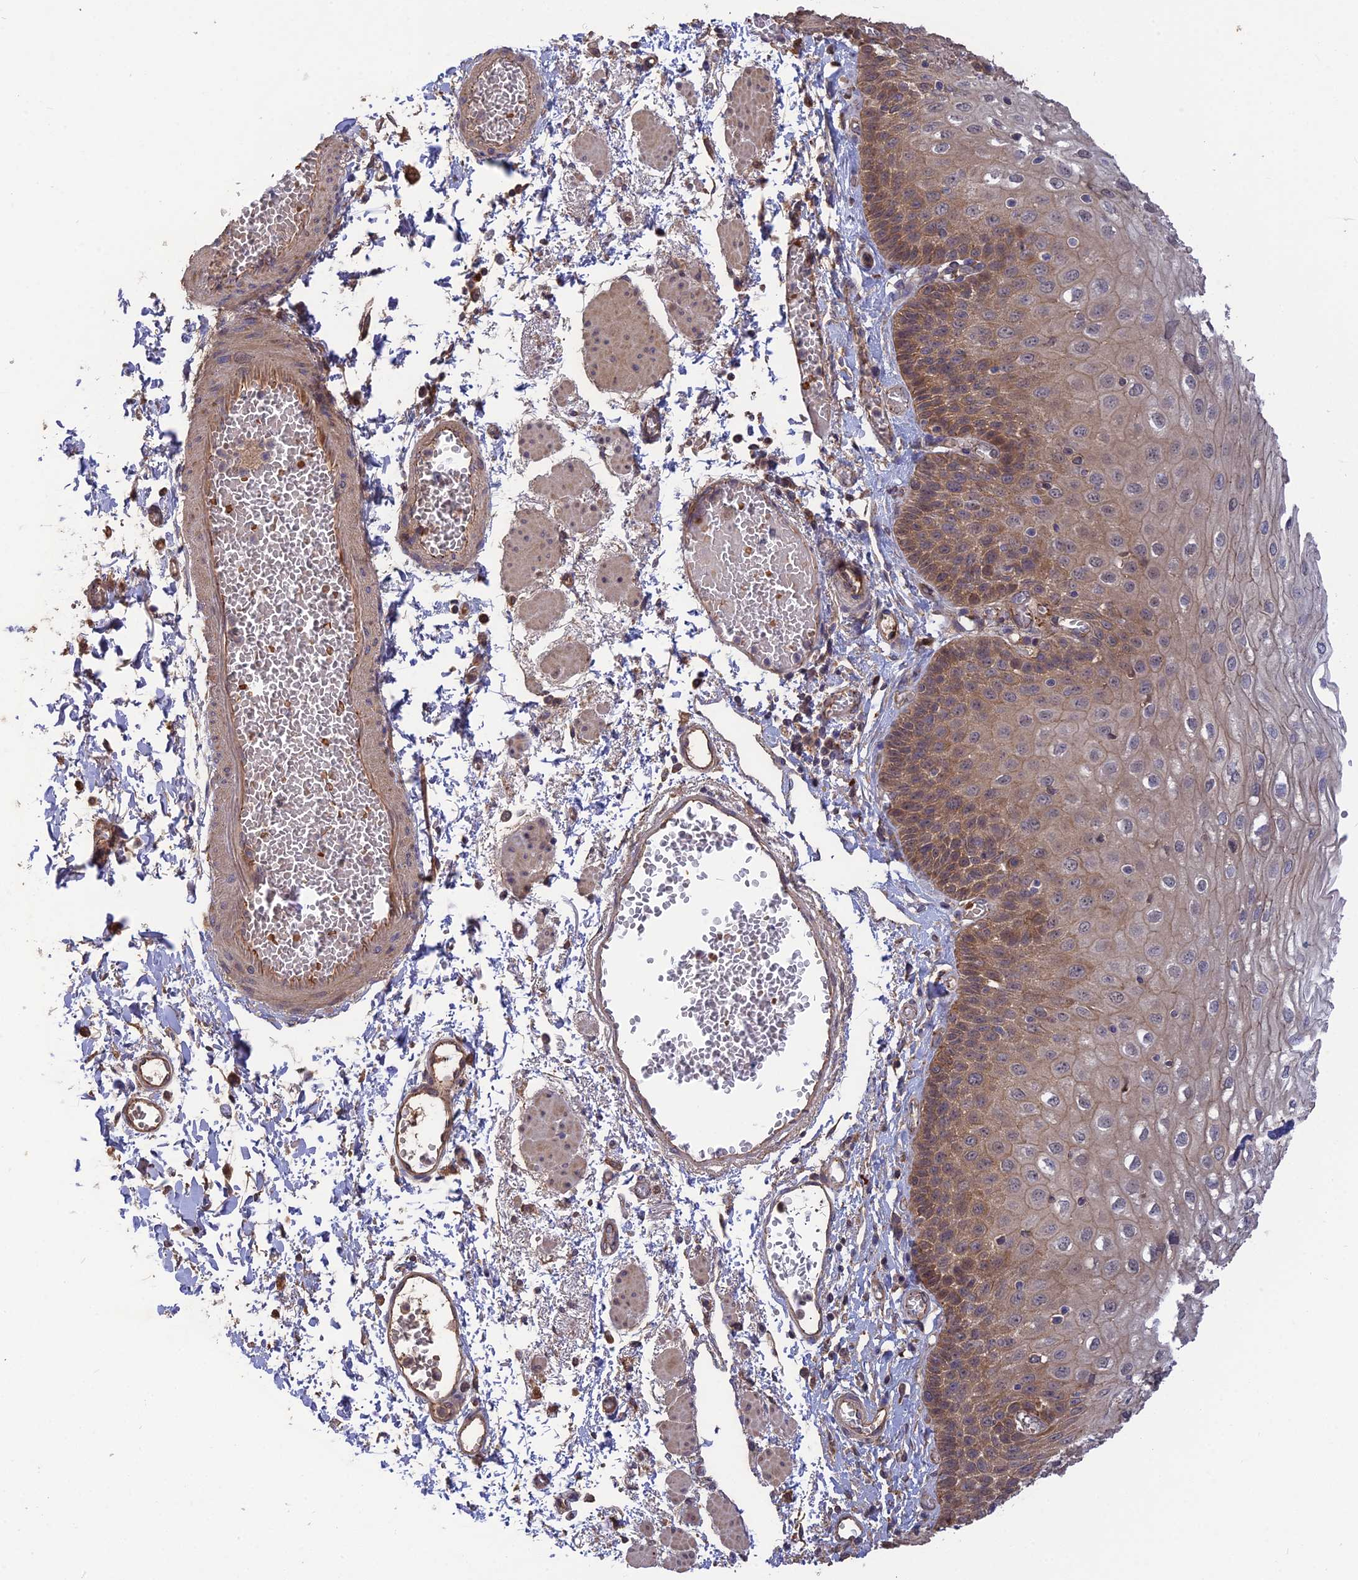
{"staining": {"intensity": "moderate", "quantity": ">75%", "location": "cytoplasmic/membranous"}, "tissue": "esophagus", "cell_type": "Squamous epithelial cells", "image_type": "normal", "snomed": [{"axis": "morphology", "description": "Normal tissue, NOS"}, {"axis": "topography", "description": "Esophagus"}], "caption": "Human esophagus stained with a brown dye reveals moderate cytoplasmic/membranous positive positivity in approximately >75% of squamous epithelial cells.", "gene": "ARHGAP40", "patient": {"sex": "male", "age": 81}}